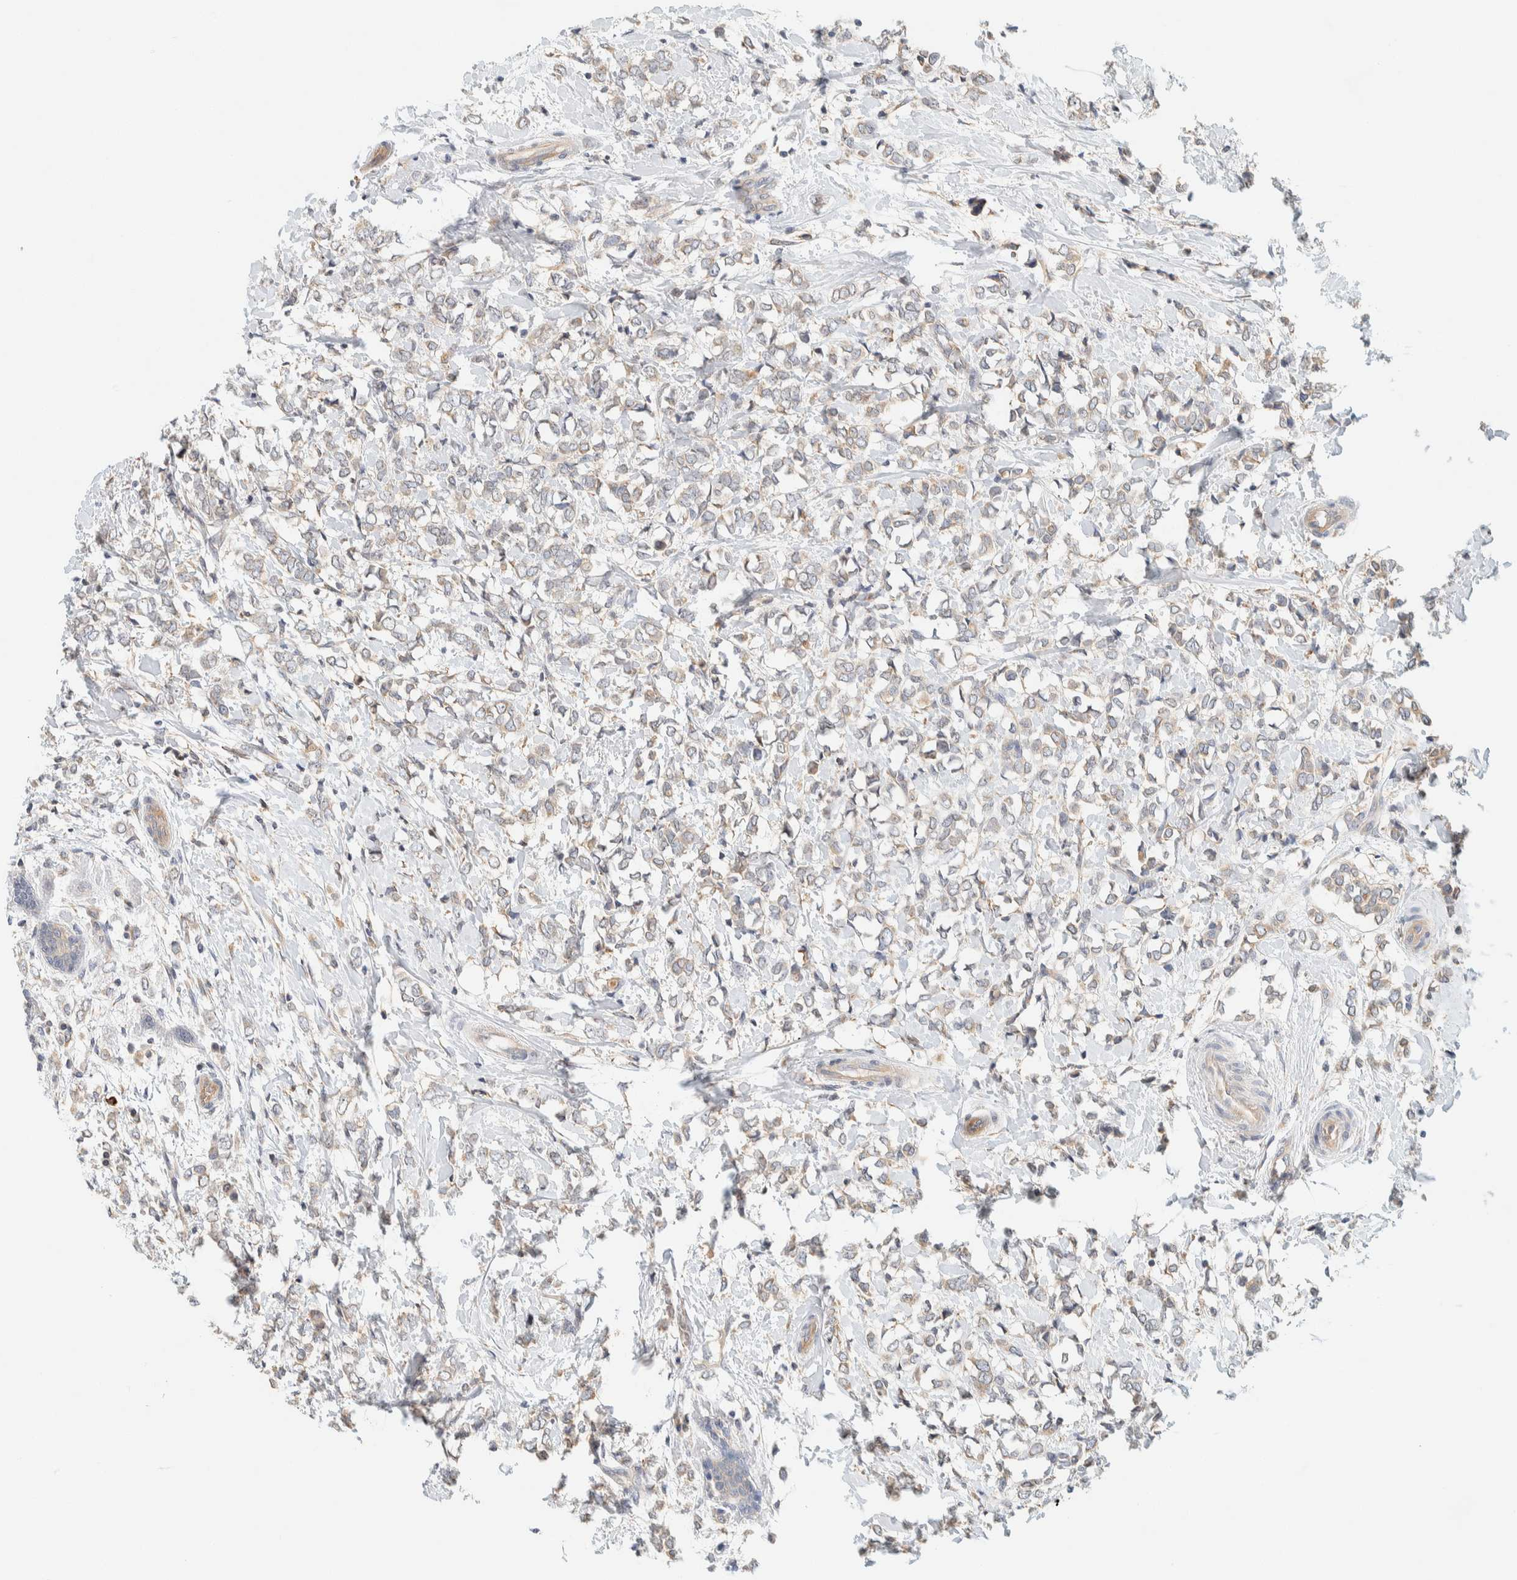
{"staining": {"intensity": "weak", "quantity": "<25%", "location": "cytoplasmic/membranous"}, "tissue": "breast cancer", "cell_type": "Tumor cells", "image_type": "cancer", "snomed": [{"axis": "morphology", "description": "Normal tissue, NOS"}, {"axis": "morphology", "description": "Lobular carcinoma"}, {"axis": "topography", "description": "Breast"}], "caption": "IHC of human lobular carcinoma (breast) displays no expression in tumor cells.", "gene": "SUMF2", "patient": {"sex": "female", "age": 47}}